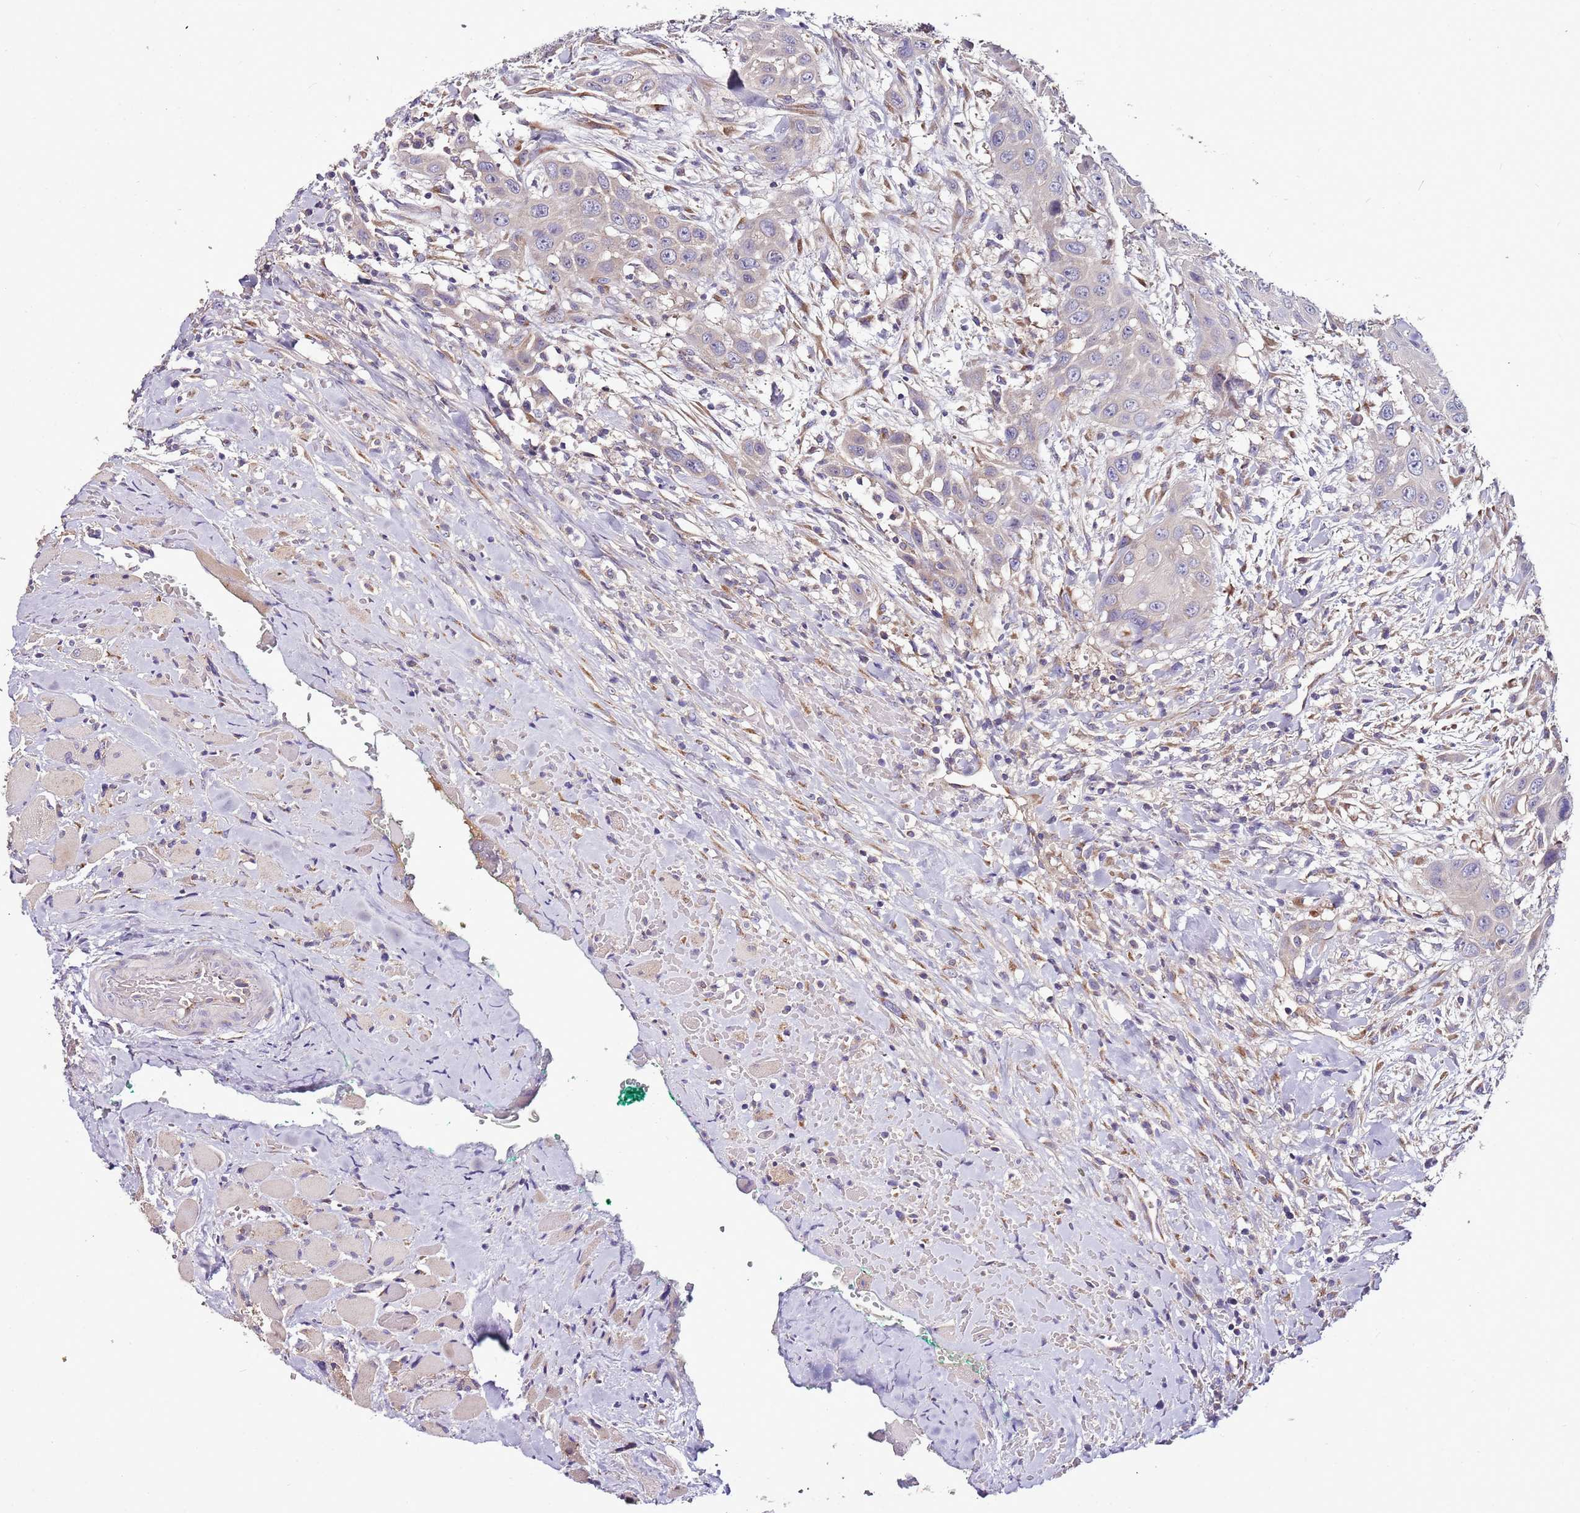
{"staining": {"intensity": "negative", "quantity": "none", "location": "none"}, "tissue": "head and neck cancer", "cell_type": "Tumor cells", "image_type": "cancer", "snomed": [{"axis": "morphology", "description": "Squamous cell carcinoma, NOS"}, {"axis": "topography", "description": "Head-Neck"}], "caption": "Immunohistochemistry micrograph of neoplastic tissue: human head and neck squamous cell carcinoma stained with DAB (3,3'-diaminobenzidine) reveals no significant protein staining in tumor cells.", "gene": "FAM20A", "patient": {"sex": "male", "age": 81}}